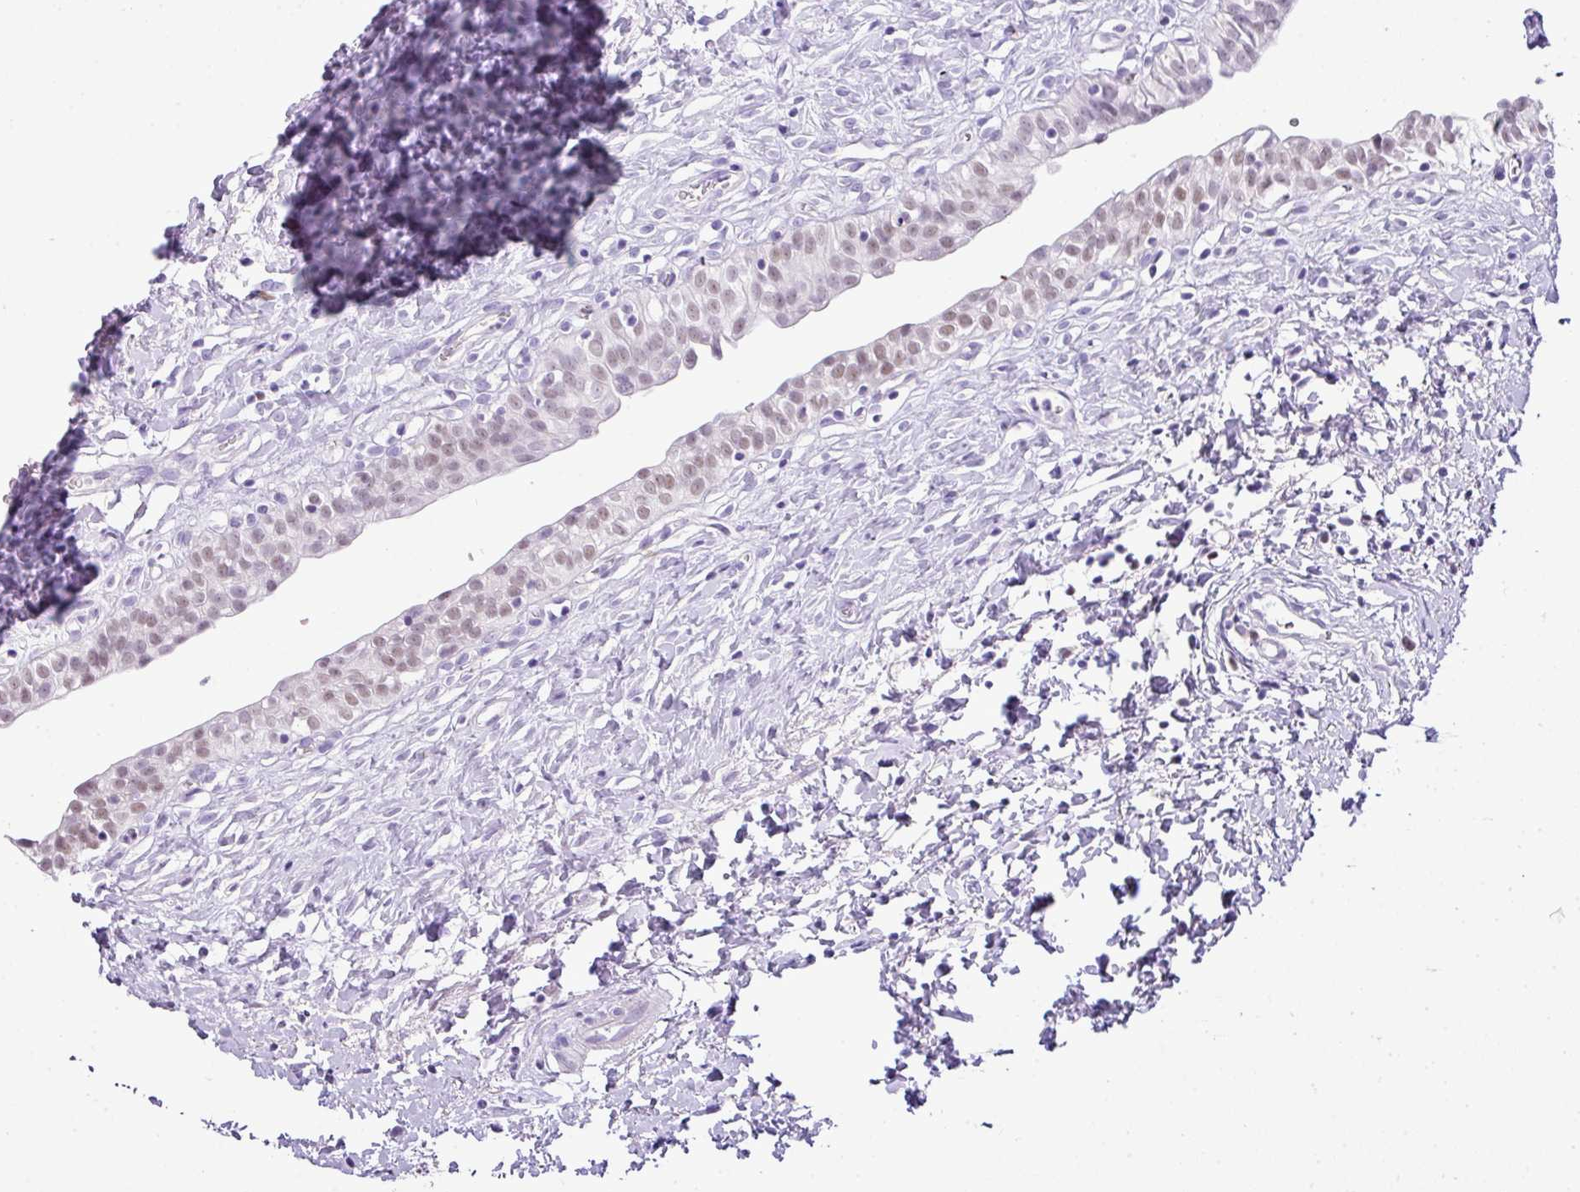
{"staining": {"intensity": "moderate", "quantity": "25%-75%", "location": "nuclear"}, "tissue": "urinary bladder", "cell_type": "Urothelial cells", "image_type": "normal", "snomed": [{"axis": "morphology", "description": "Normal tissue, NOS"}, {"axis": "topography", "description": "Urinary bladder"}], "caption": "Protein staining exhibits moderate nuclear expression in about 25%-75% of urothelial cells in normal urinary bladder.", "gene": "BCL11A", "patient": {"sex": "male", "age": 51}}